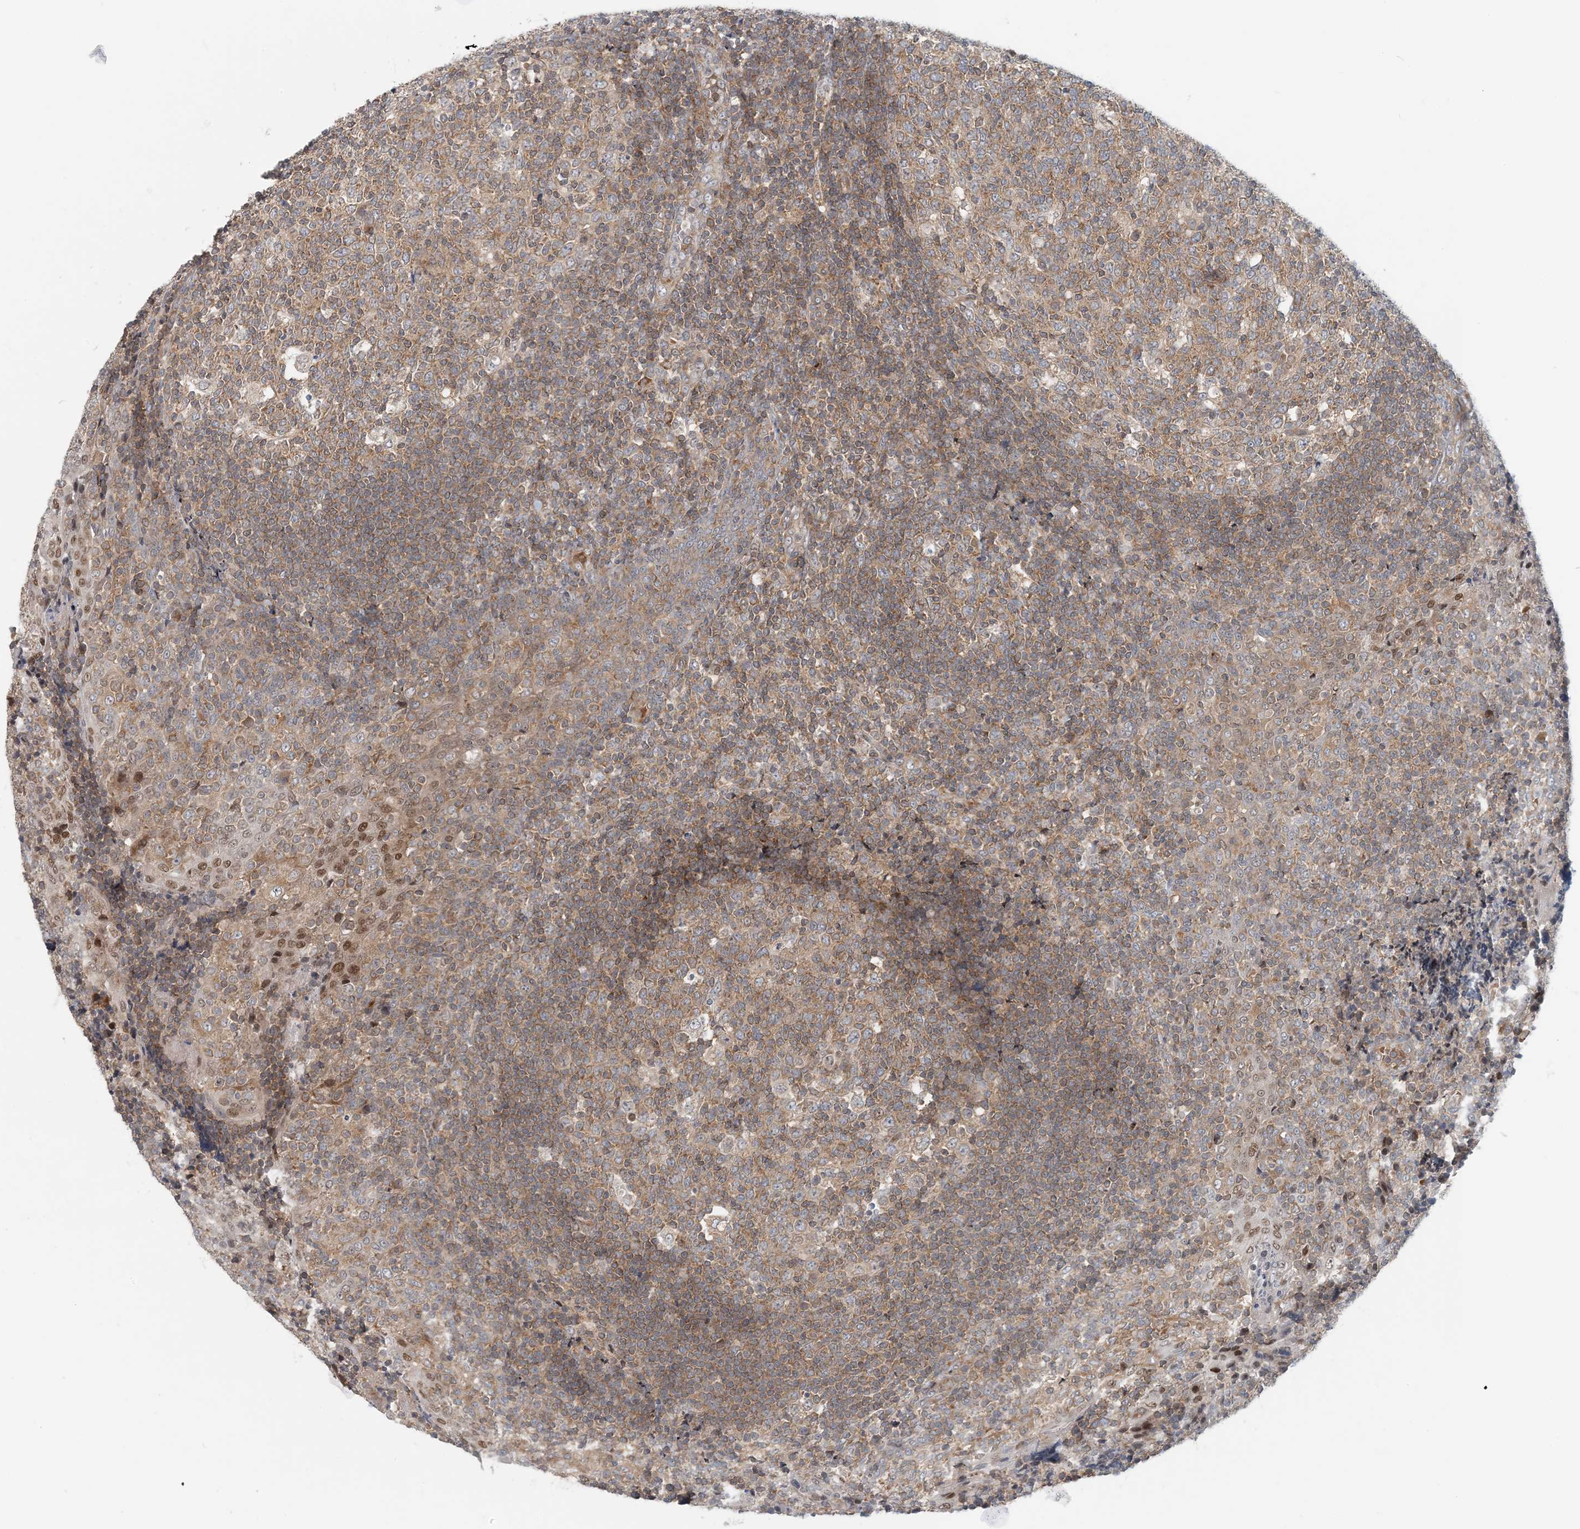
{"staining": {"intensity": "moderate", "quantity": ">75%", "location": "cytoplasmic/membranous"}, "tissue": "tonsil", "cell_type": "Germinal center cells", "image_type": "normal", "snomed": [{"axis": "morphology", "description": "Normal tissue, NOS"}, {"axis": "topography", "description": "Tonsil"}], "caption": "Tonsil stained with DAB IHC exhibits medium levels of moderate cytoplasmic/membranous positivity in approximately >75% of germinal center cells. (DAB IHC with brightfield microscopy, high magnification).", "gene": "ATP13A2", "patient": {"sex": "female", "age": 19}}